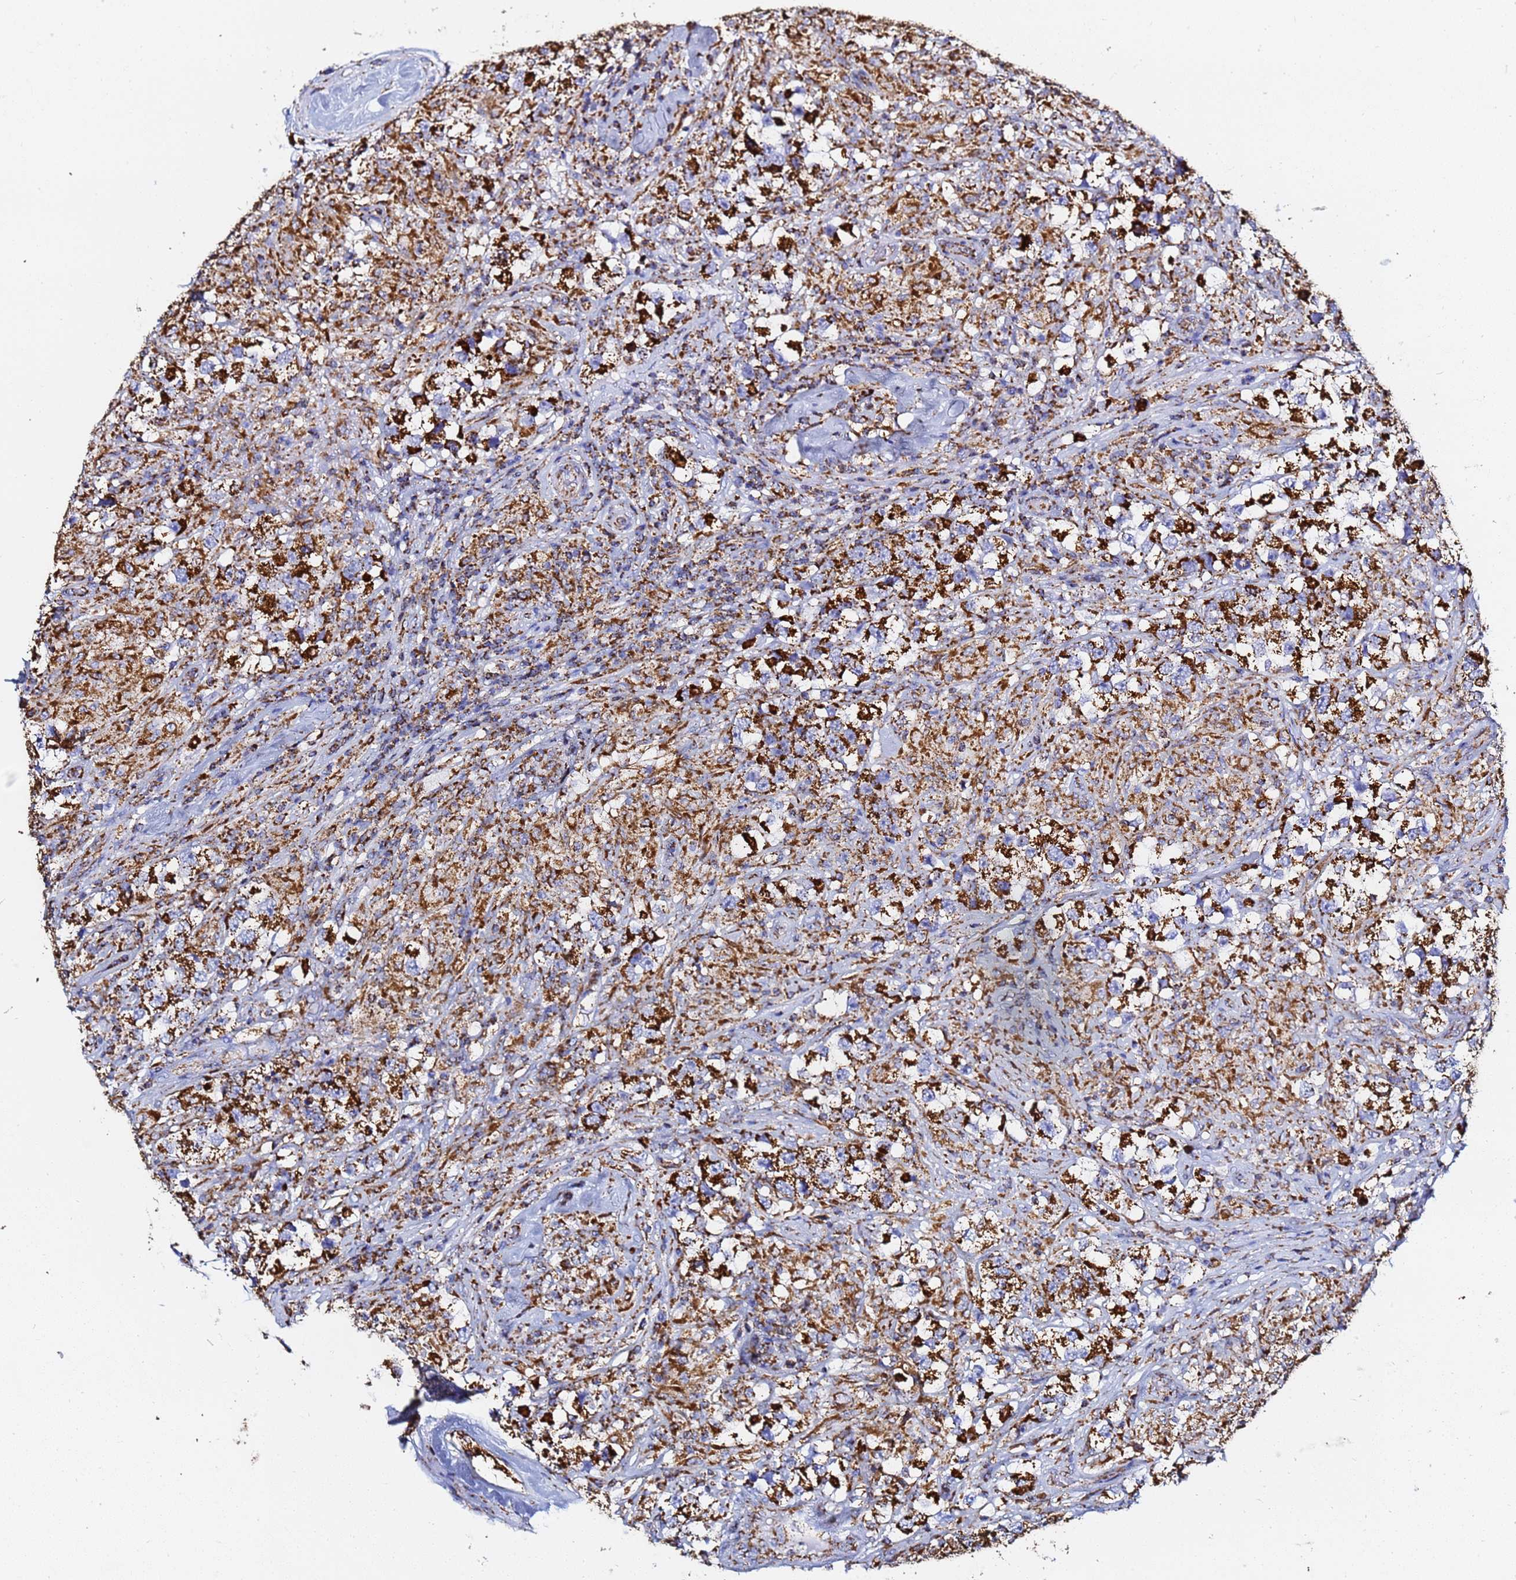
{"staining": {"intensity": "strong", "quantity": ">75%", "location": "cytoplasmic/membranous"}, "tissue": "testis cancer", "cell_type": "Tumor cells", "image_type": "cancer", "snomed": [{"axis": "morphology", "description": "Seminoma, NOS"}, {"axis": "topography", "description": "Testis"}], "caption": "An immunohistochemistry micrograph of tumor tissue is shown. Protein staining in brown shows strong cytoplasmic/membranous positivity in testis seminoma within tumor cells. The staining is performed using DAB (3,3'-diaminobenzidine) brown chromogen to label protein expression. The nuclei are counter-stained blue using hematoxylin.", "gene": "PHB2", "patient": {"sex": "male", "age": 46}}